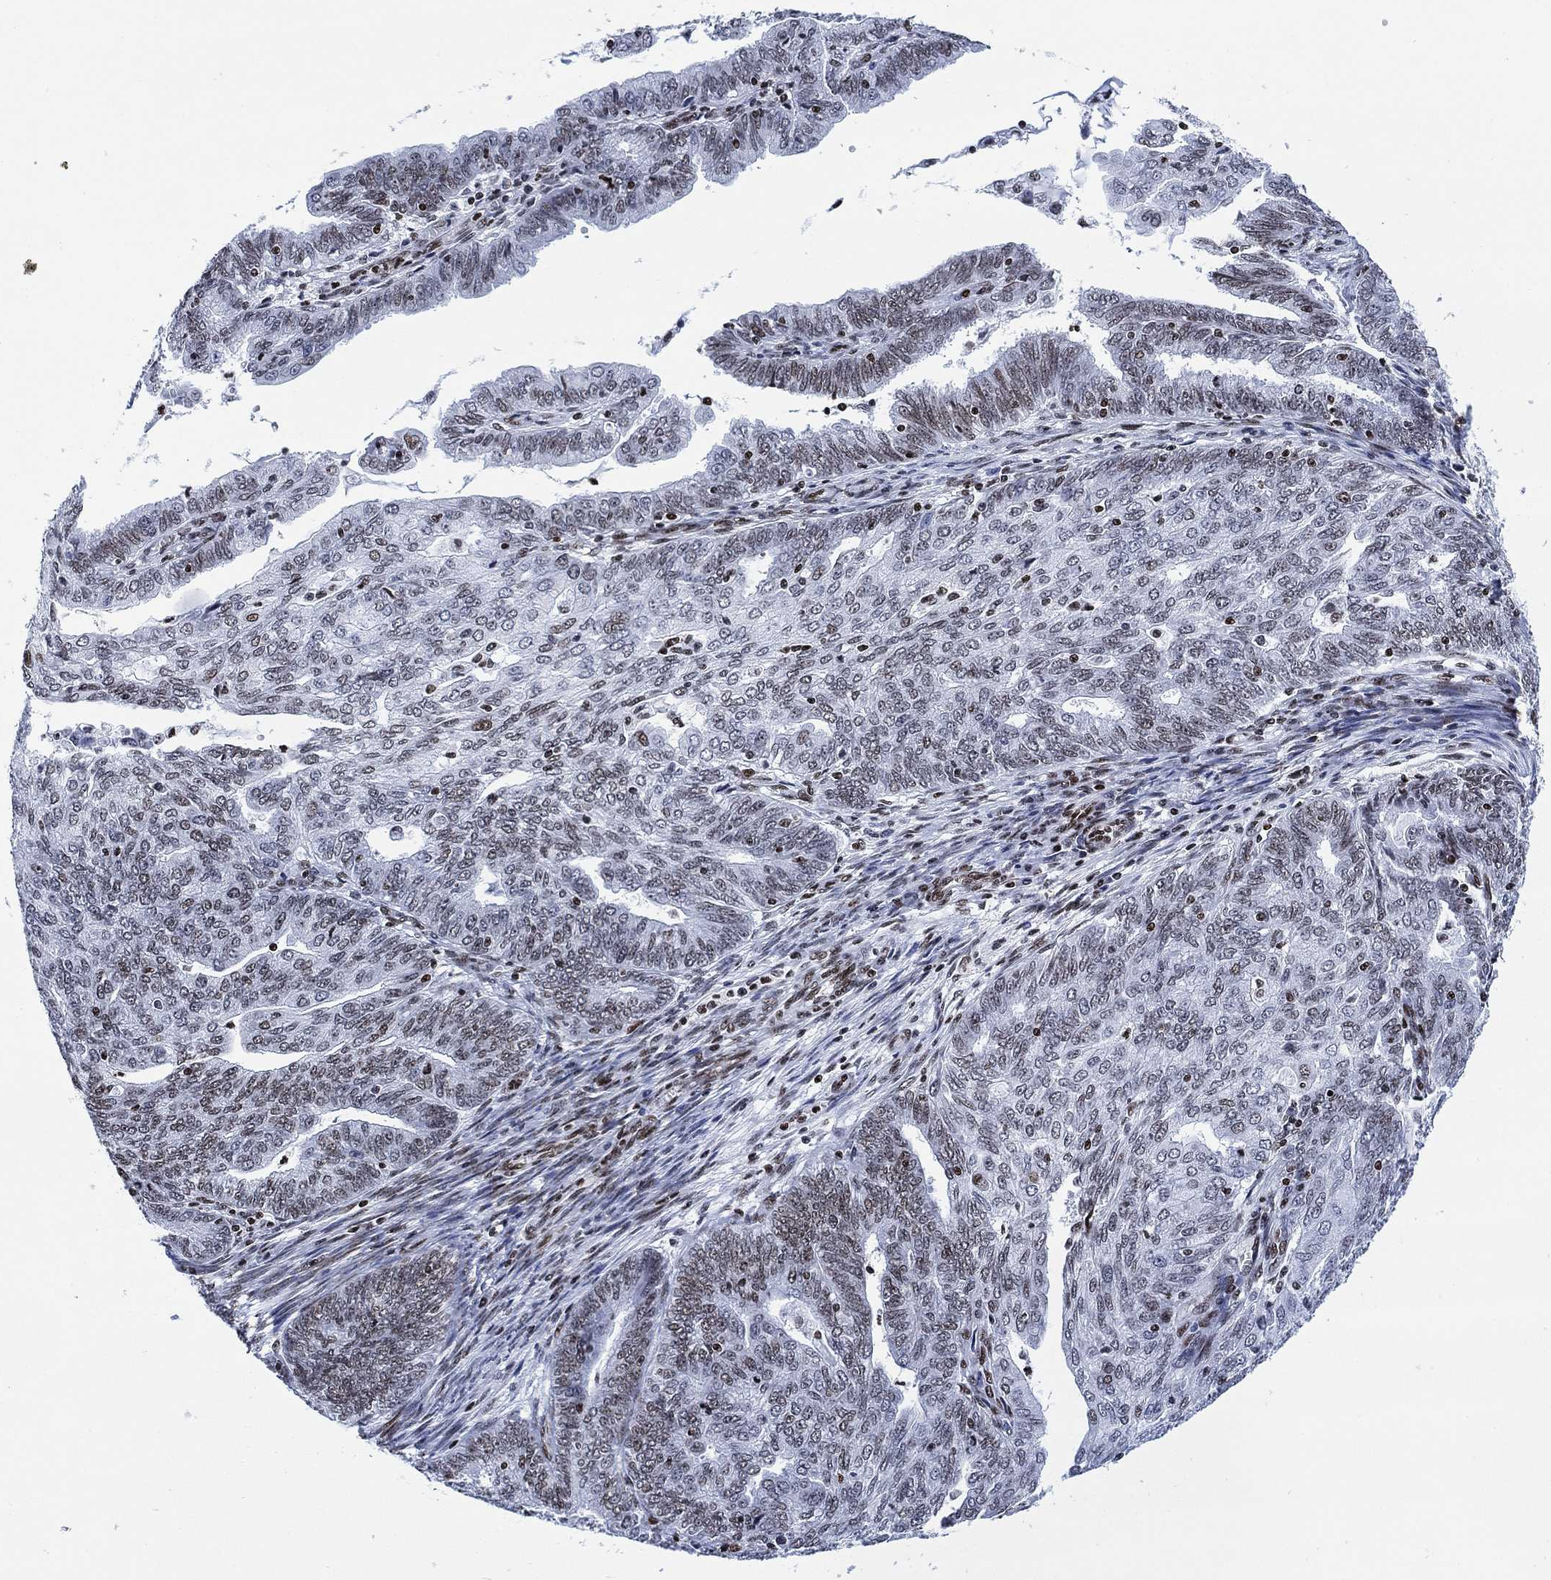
{"staining": {"intensity": "weak", "quantity": "<25%", "location": "nuclear"}, "tissue": "endometrial cancer", "cell_type": "Tumor cells", "image_type": "cancer", "snomed": [{"axis": "morphology", "description": "Adenocarcinoma, NOS"}, {"axis": "topography", "description": "Endometrium"}], "caption": "This is a histopathology image of IHC staining of endometrial cancer, which shows no staining in tumor cells.", "gene": "H1-10", "patient": {"sex": "female", "age": 82}}